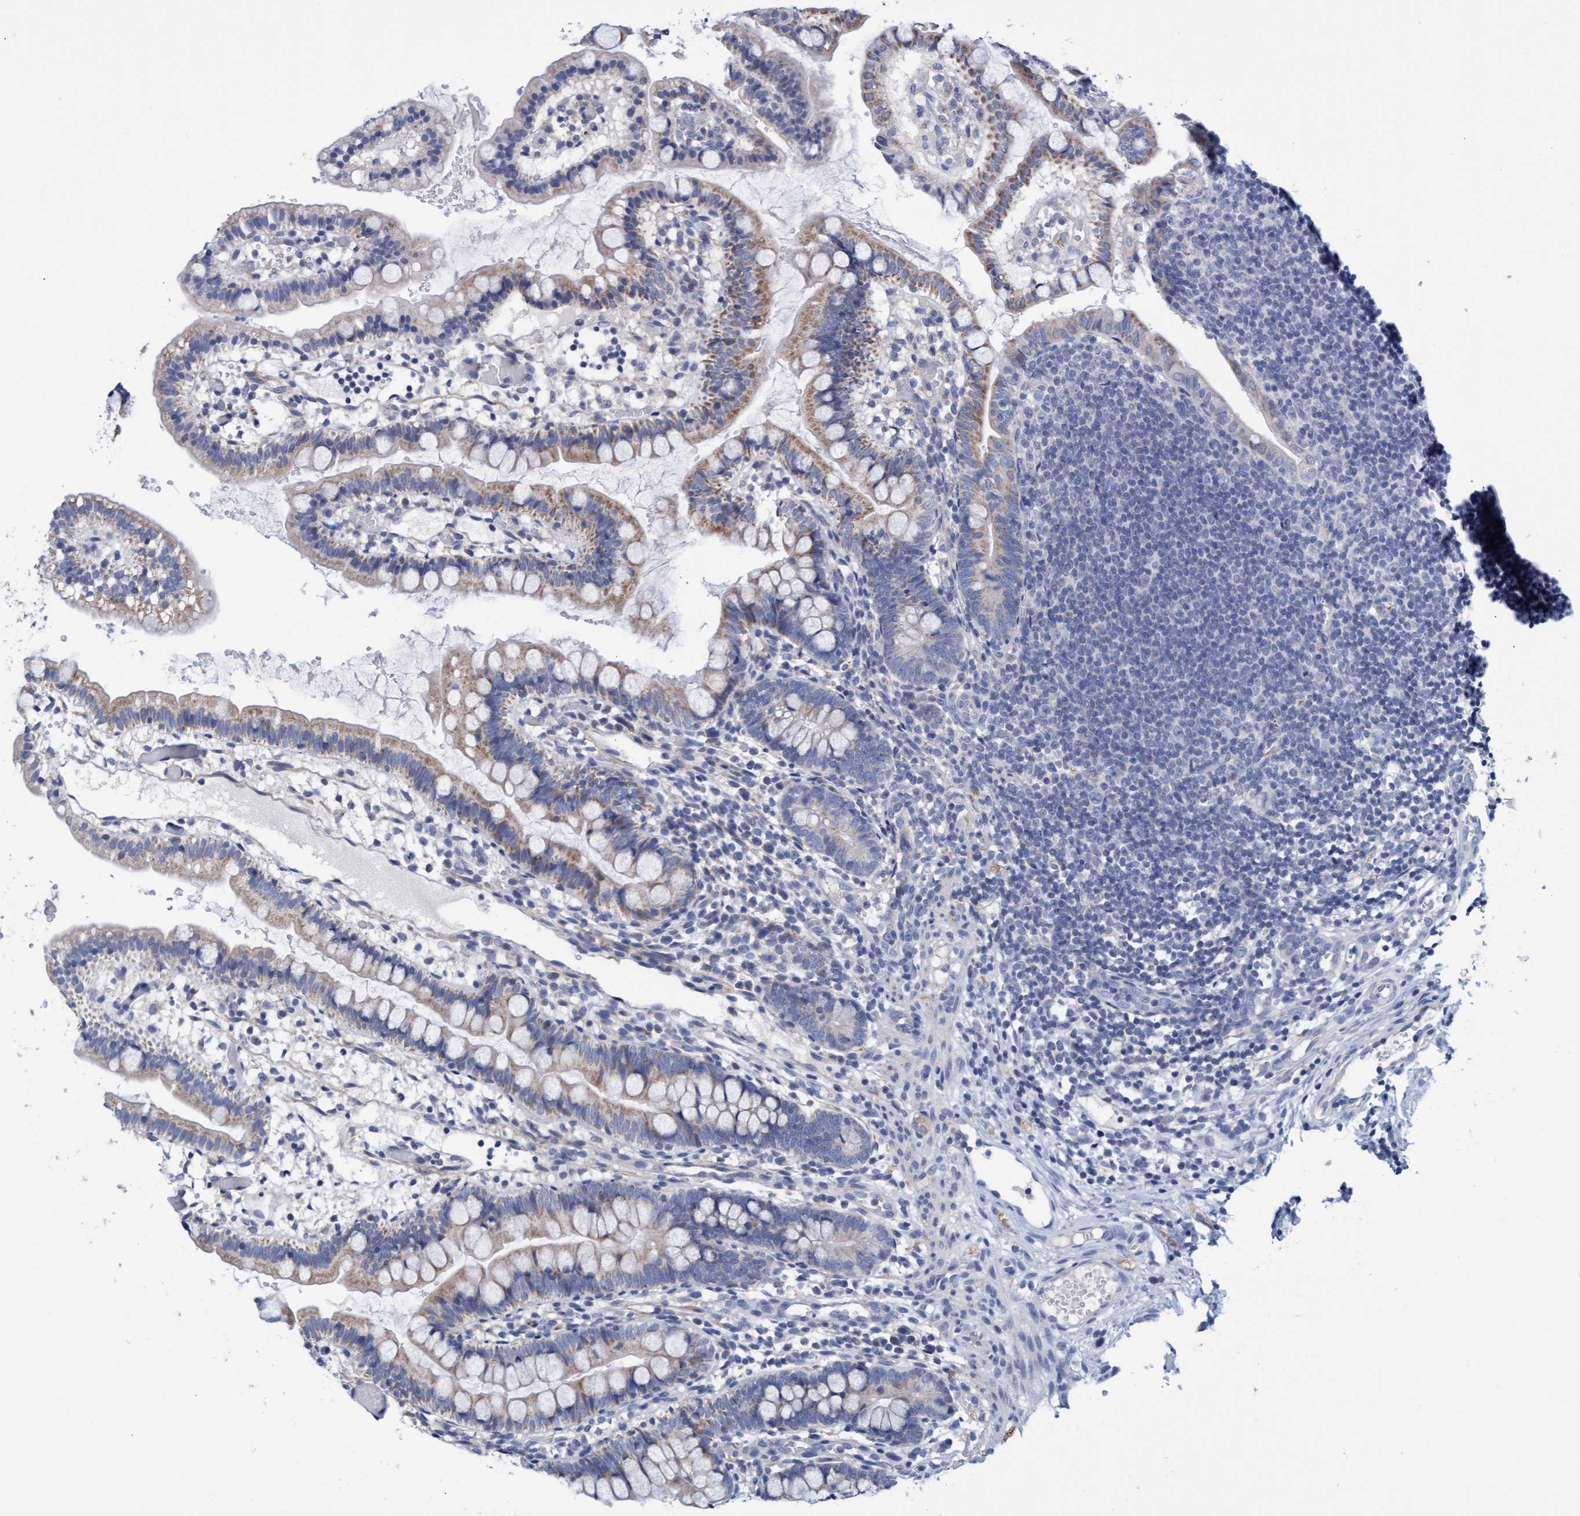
{"staining": {"intensity": "moderate", "quantity": ">75%", "location": "cytoplasmic/membranous"}, "tissue": "small intestine", "cell_type": "Glandular cells", "image_type": "normal", "snomed": [{"axis": "morphology", "description": "Normal tissue, NOS"}, {"axis": "morphology", "description": "Developmental malformation"}, {"axis": "topography", "description": "Small intestine"}], "caption": "This micrograph displays IHC staining of benign small intestine, with medium moderate cytoplasmic/membranous positivity in approximately >75% of glandular cells.", "gene": "ZNF750", "patient": {"sex": "male"}}